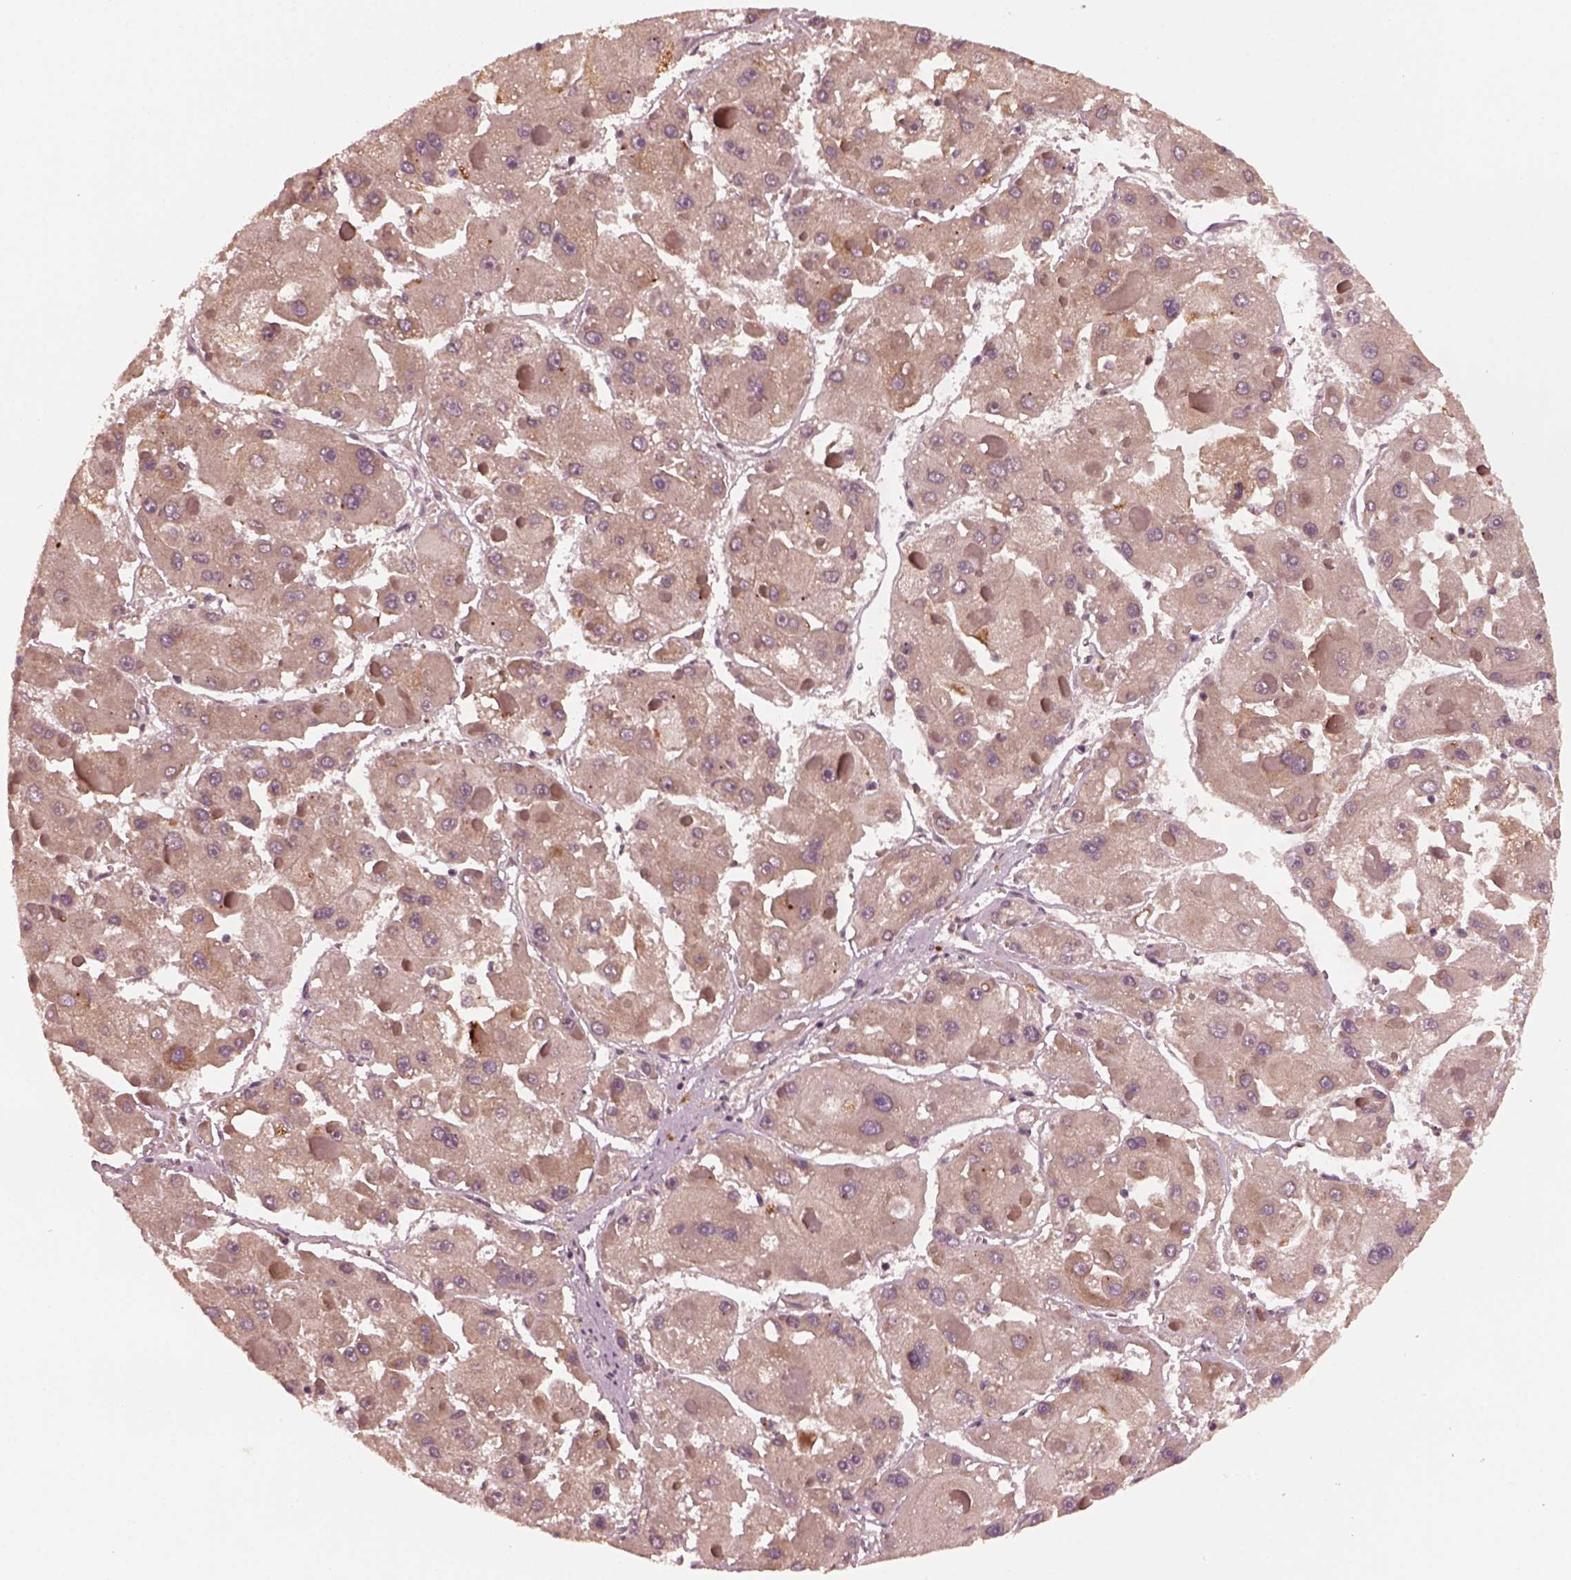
{"staining": {"intensity": "moderate", "quantity": "<25%", "location": "cytoplasmic/membranous"}, "tissue": "liver cancer", "cell_type": "Tumor cells", "image_type": "cancer", "snomed": [{"axis": "morphology", "description": "Carcinoma, Hepatocellular, NOS"}, {"axis": "topography", "description": "Liver"}], "caption": "A high-resolution micrograph shows IHC staining of liver cancer (hepatocellular carcinoma), which shows moderate cytoplasmic/membranous positivity in about <25% of tumor cells.", "gene": "FAF2", "patient": {"sex": "female", "age": 73}}